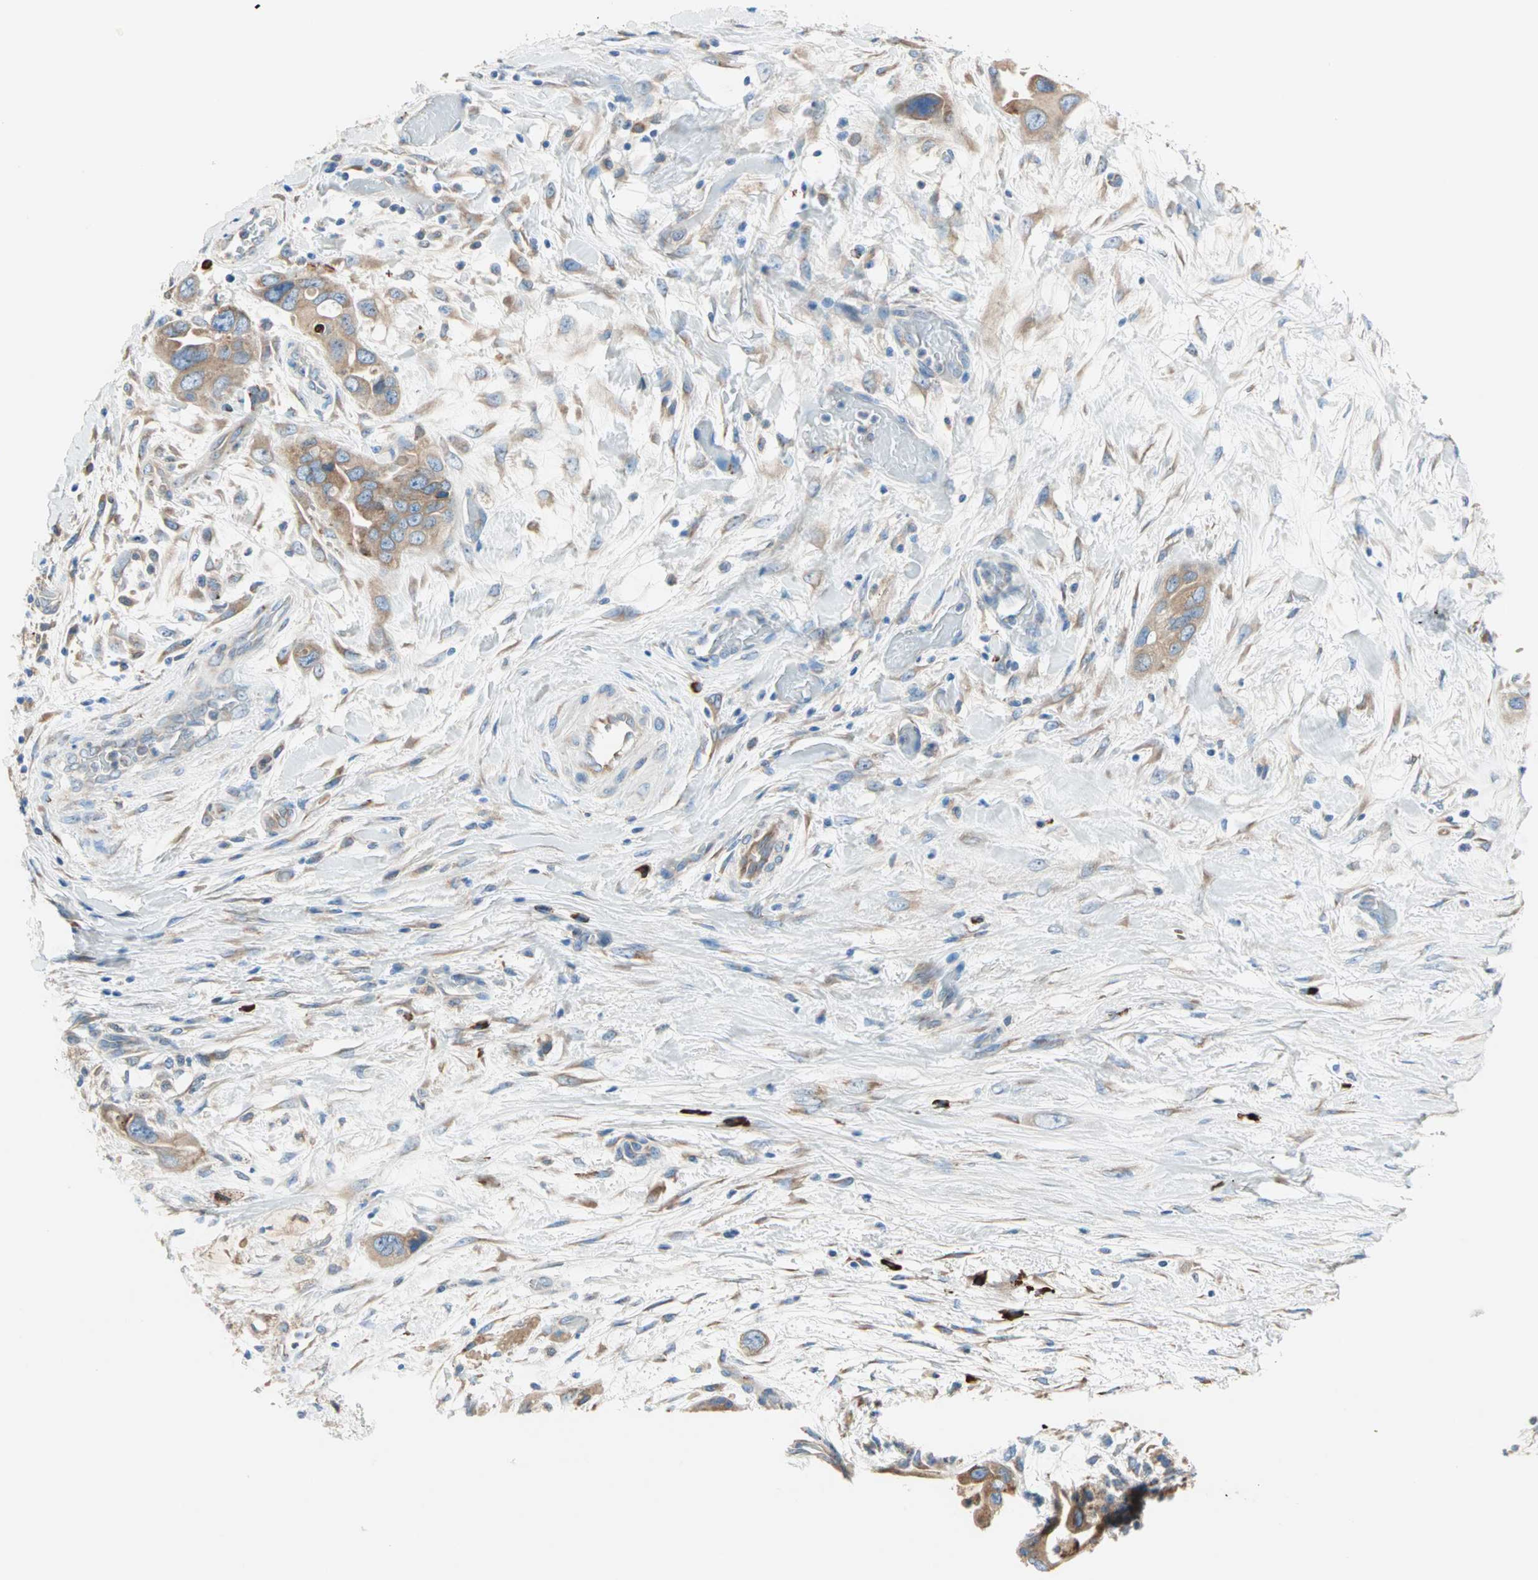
{"staining": {"intensity": "moderate", "quantity": ">75%", "location": "cytoplasmic/membranous"}, "tissue": "pancreatic cancer", "cell_type": "Tumor cells", "image_type": "cancer", "snomed": [{"axis": "morphology", "description": "Adenocarcinoma, NOS"}, {"axis": "topography", "description": "Pancreas"}], "caption": "Moderate cytoplasmic/membranous protein staining is present in about >75% of tumor cells in pancreatic cancer. (DAB IHC, brown staining for protein, blue staining for nuclei).", "gene": "PLCXD1", "patient": {"sex": "female", "age": 77}}